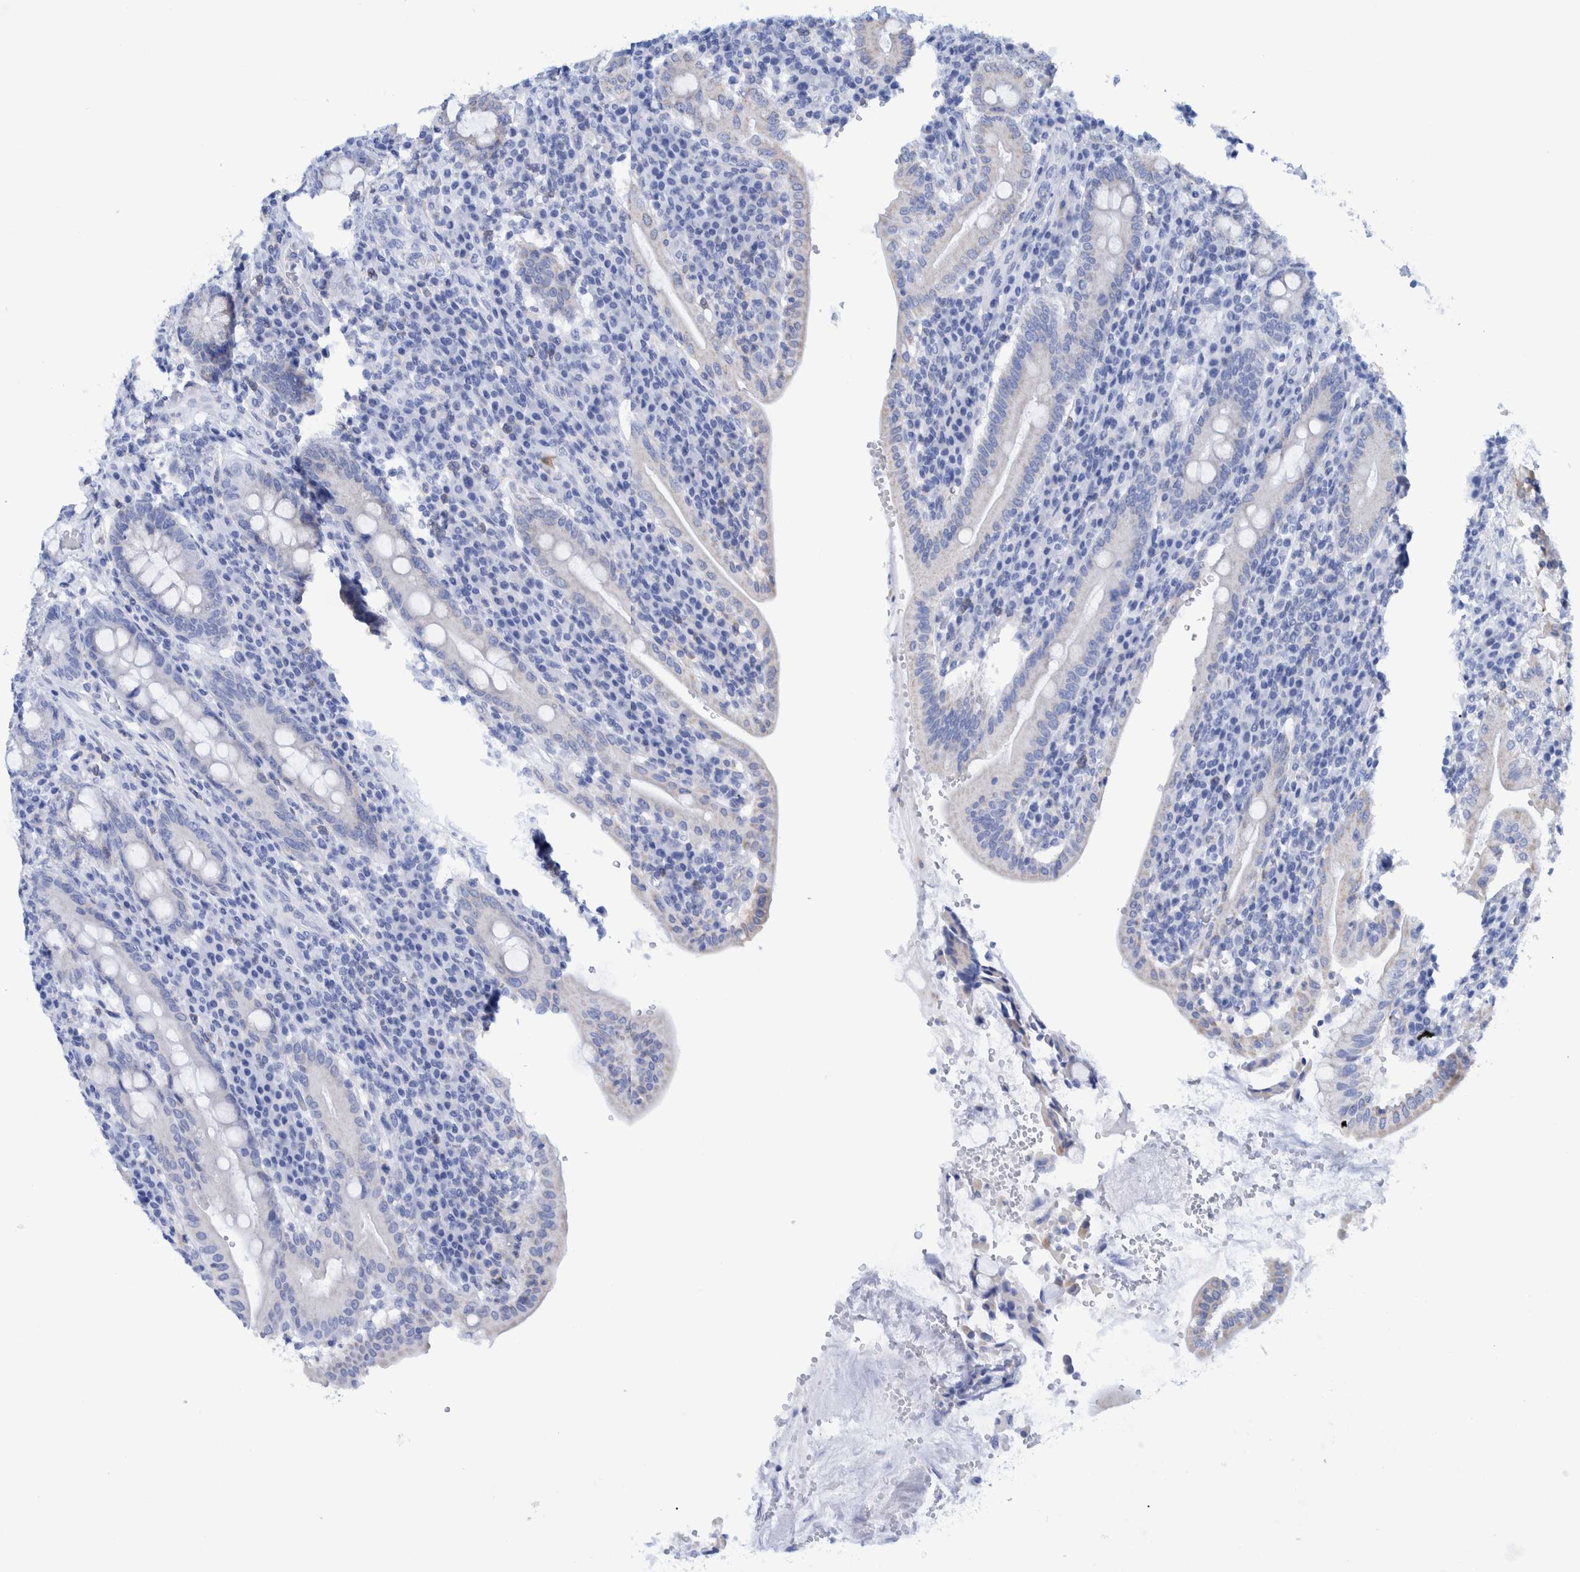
{"staining": {"intensity": "negative", "quantity": "none", "location": "none"}, "tissue": "duodenum", "cell_type": "Glandular cells", "image_type": "normal", "snomed": [{"axis": "morphology", "description": "Normal tissue, NOS"}, {"axis": "morphology", "description": "Adenocarcinoma, NOS"}, {"axis": "topography", "description": "Pancreas"}, {"axis": "topography", "description": "Duodenum"}], "caption": "DAB (3,3'-diaminobenzidine) immunohistochemical staining of benign duodenum shows no significant staining in glandular cells.", "gene": "KRT14", "patient": {"sex": "male", "age": 50}}